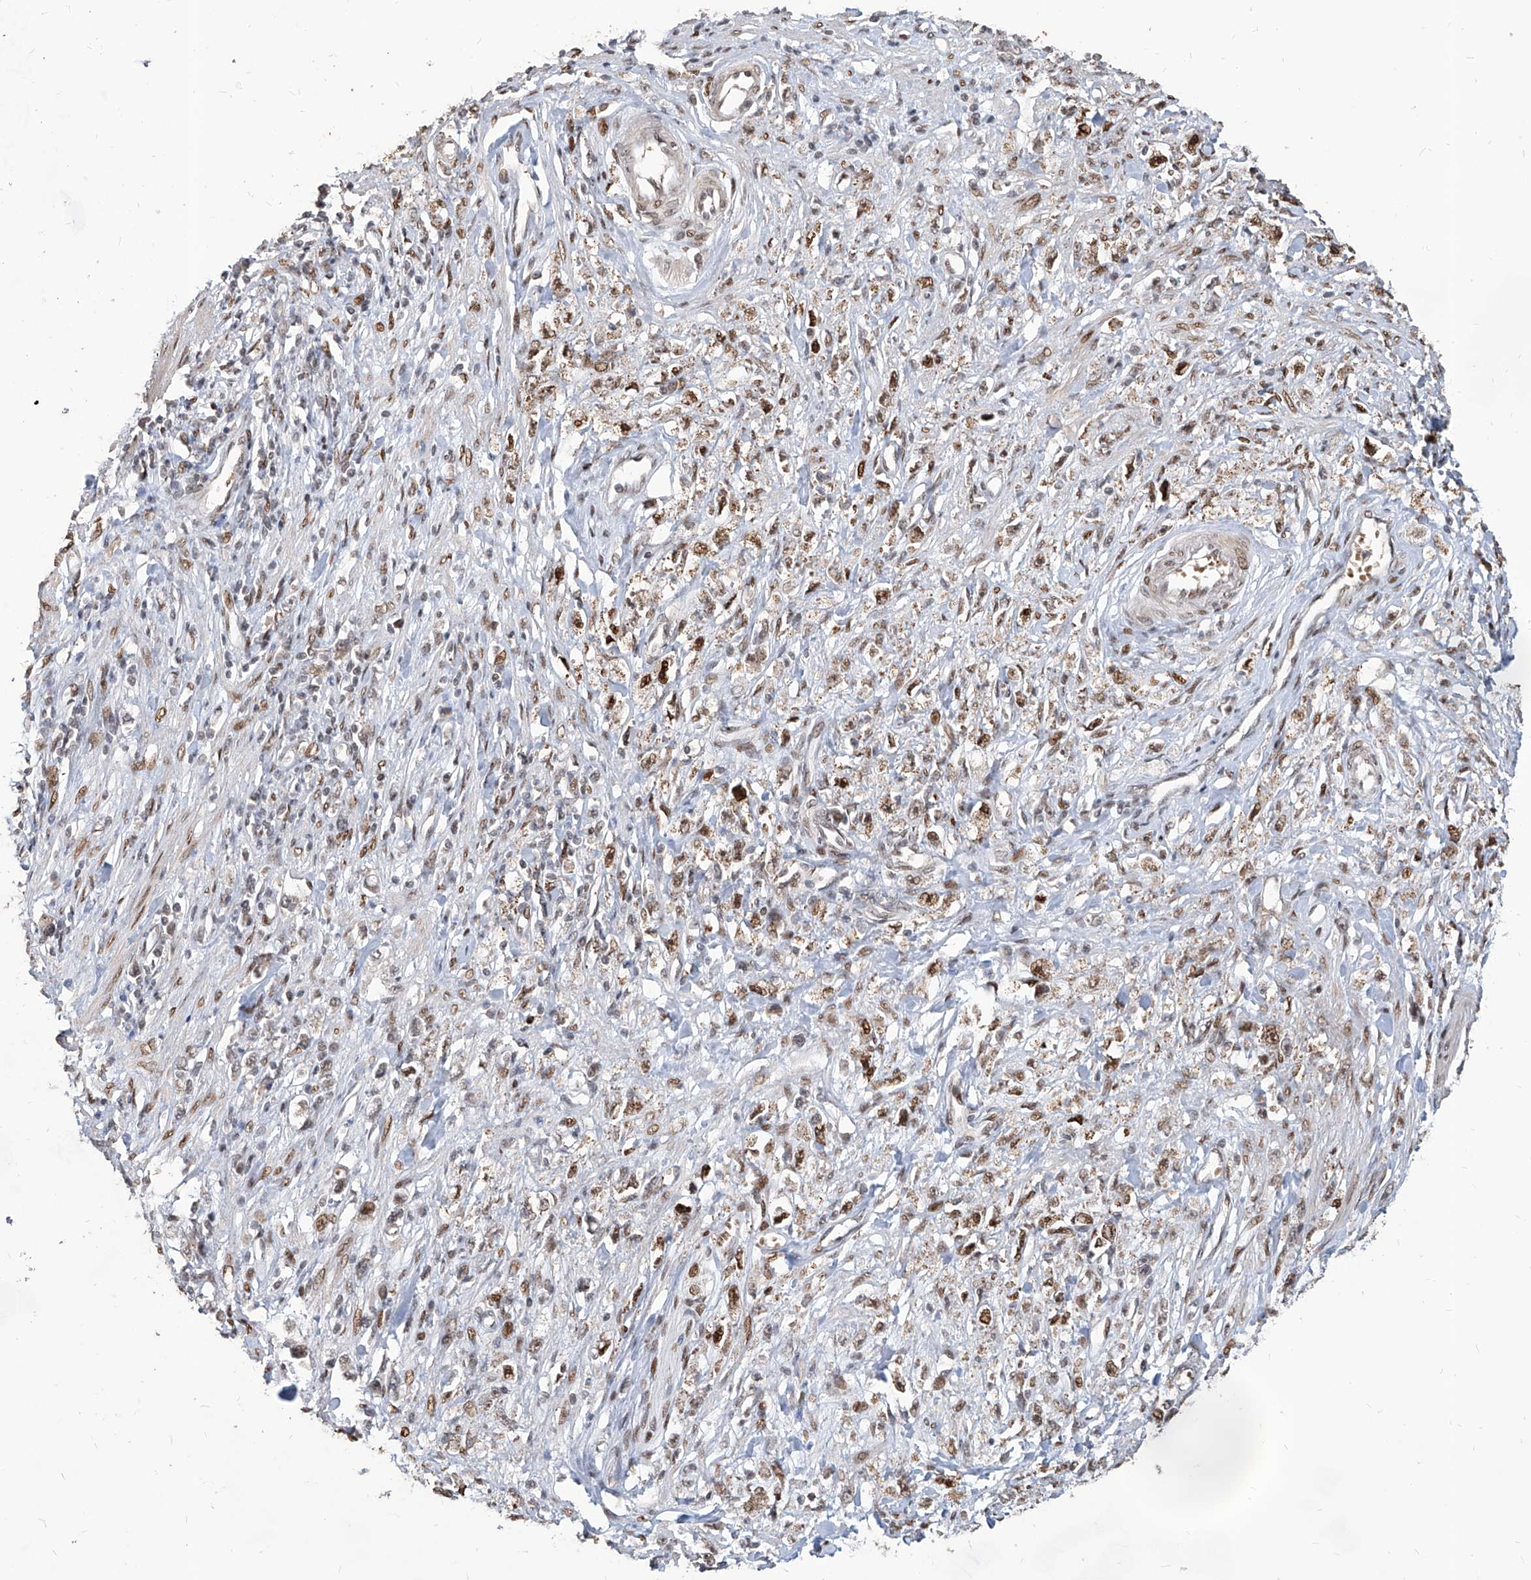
{"staining": {"intensity": "moderate", "quantity": ">75%", "location": "nuclear"}, "tissue": "stomach cancer", "cell_type": "Tumor cells", "image_type": "cancer", "snomed": [{"axis": "morphology", "description": "Adenocarcinoma, NOS"}, {"axis": "topography", "description": "Stomach"}], "caption": "Tumor cells reveal medium levels of moderate nuclear expression in about >75% of cells in stomach cancer.", "gene": "IRF2", "patient": {"sex": "female", "age": 59}}